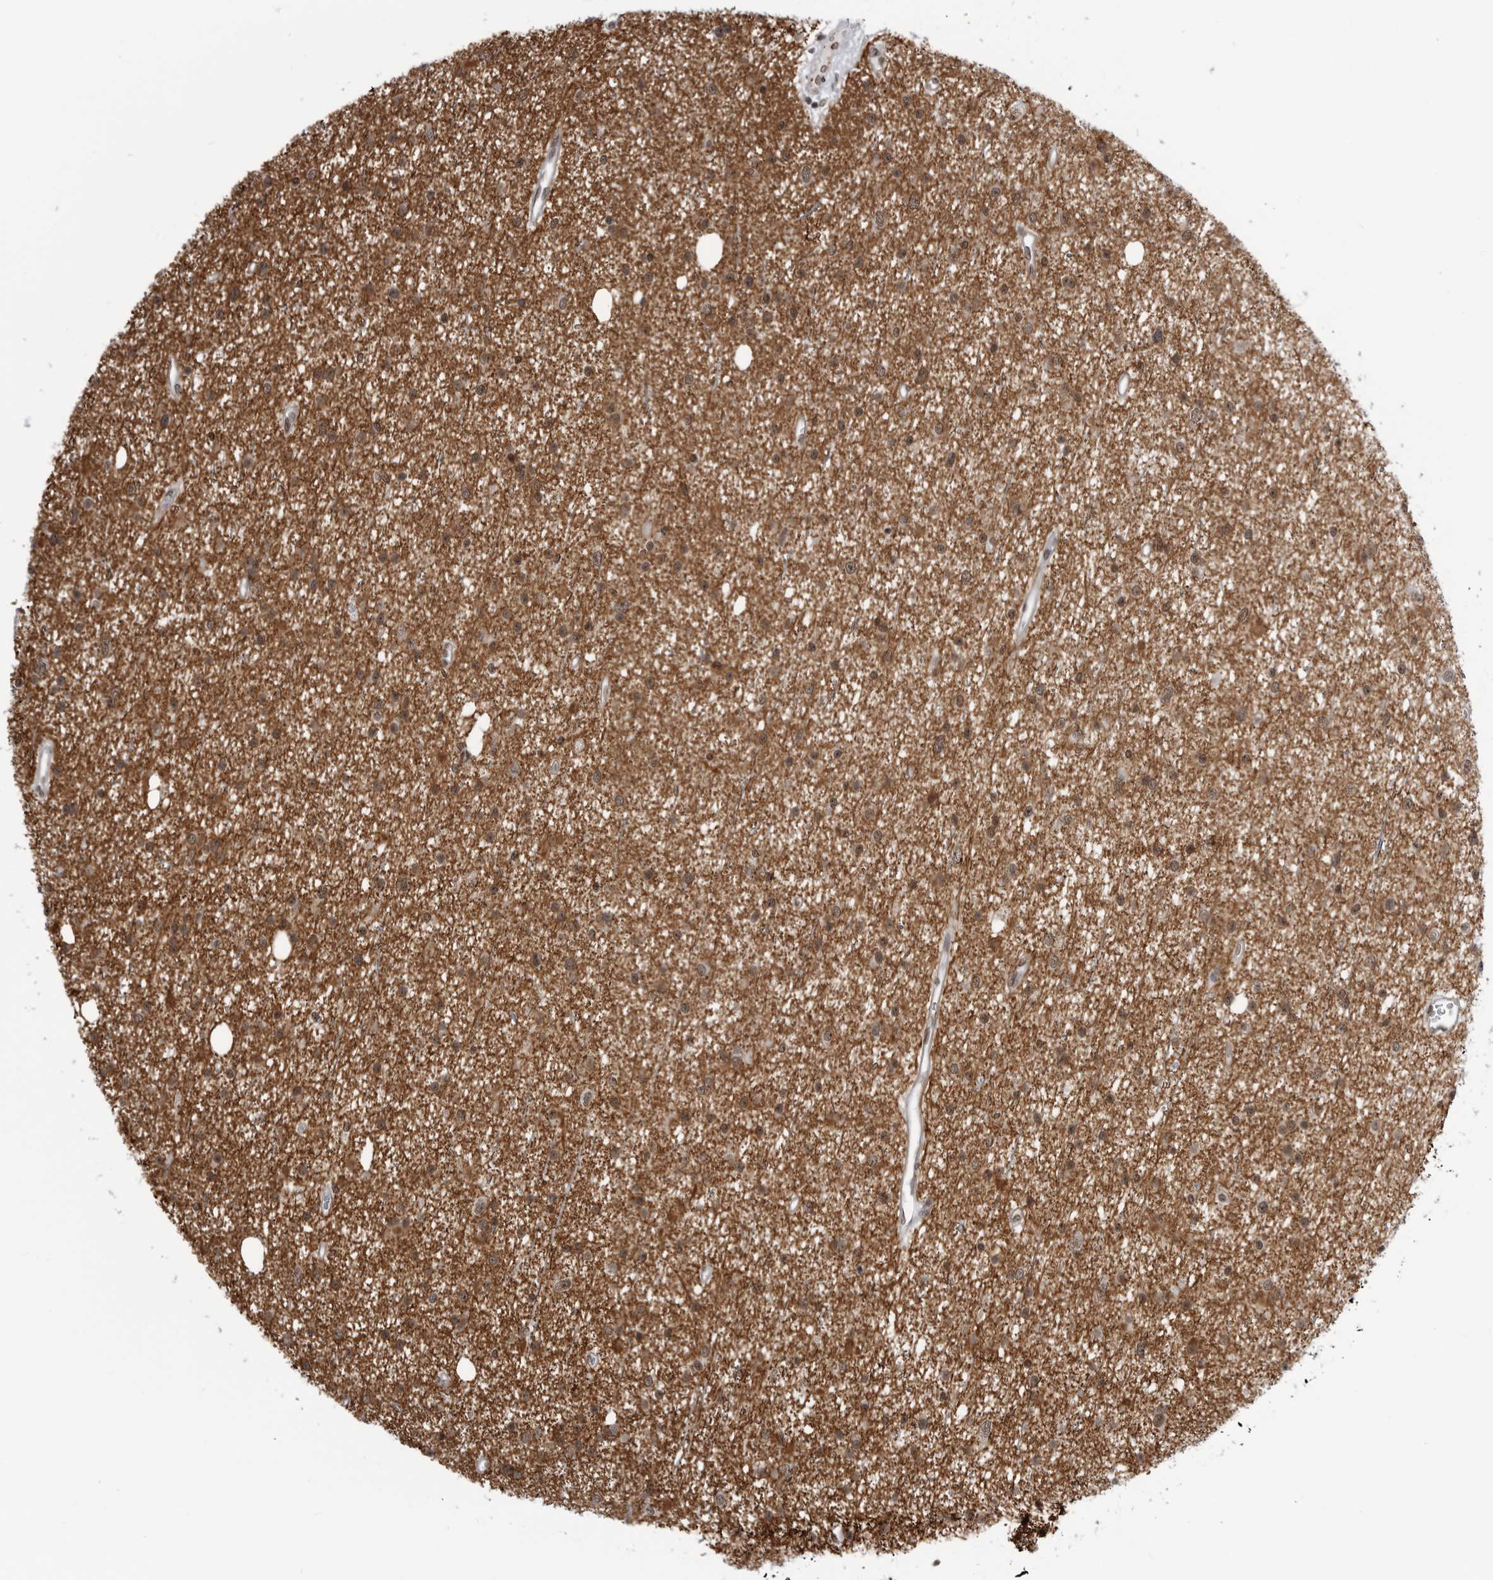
{"staining": {"intensity": "moderate", "quantity": ">75%", "location": "cytoplasmic/membranous,nuclear"}, "tissue": "glioma", "cell_type": "Tumor cells", "image_type": "cancer", "snomed": [{"axis": "morphology", "description": "Glioma, malignant, Low grade"}, {"axis": "topography", "description": "Cerebral cortex"}], "caption": "Tumor cells demonstrate medium levels of moderate cytoplasmic/membranous and nuclear positivity in about >75% of cells in malignant glioma (low-grade). The staining was performed using DAB (3,3'-diaminobenzidine) to visualize the protein expression in brown, while the nuclei were stained in blue with hematoxylin (Magnification: 20x).", "gene": "RNF26", "patient": {"sex": "female", "age": 39}}